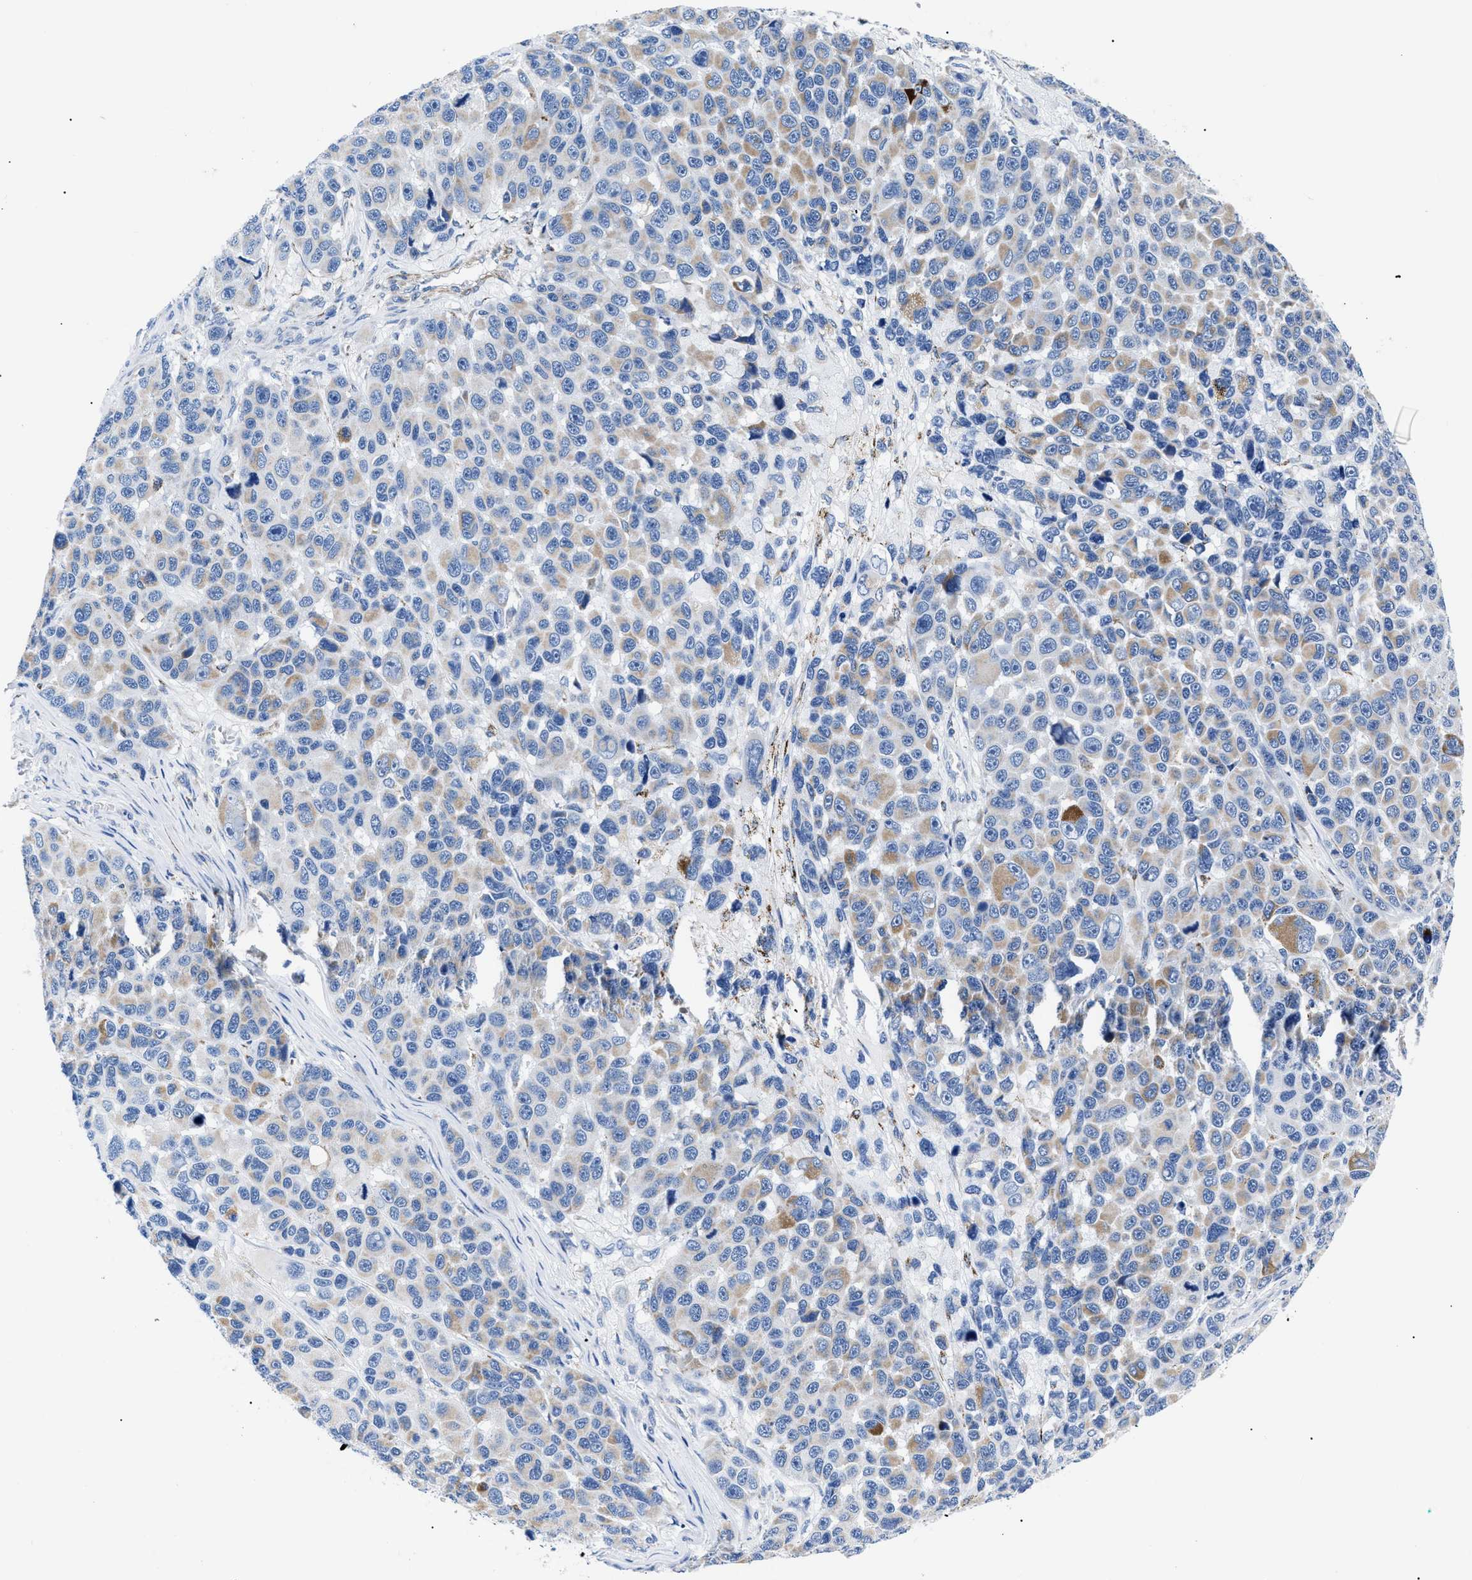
{"staining": {"intensity": "weak", "quantity": "<25%", "location": "cytoplasmic/membranous"}, "tissue": "melanoma", "cell_type": "Tumor cells", "image_type": "cancer", "snomed": [{"axis": "morphology", "description": "Malignant melanoma, NOS"}, {"axis": "topography", "description": "Skin"}], "caption": "Immunohistochemistry (IHC) of human malignant melanoma demonstrates no positivity in tumor cells. (Brightfield microscopy of DAB (3,3'-diaminobenzidine) immunohistochemistry at high magnification).", "gene": "GPR149", "patient": {"sex": "male", "age": 53}}